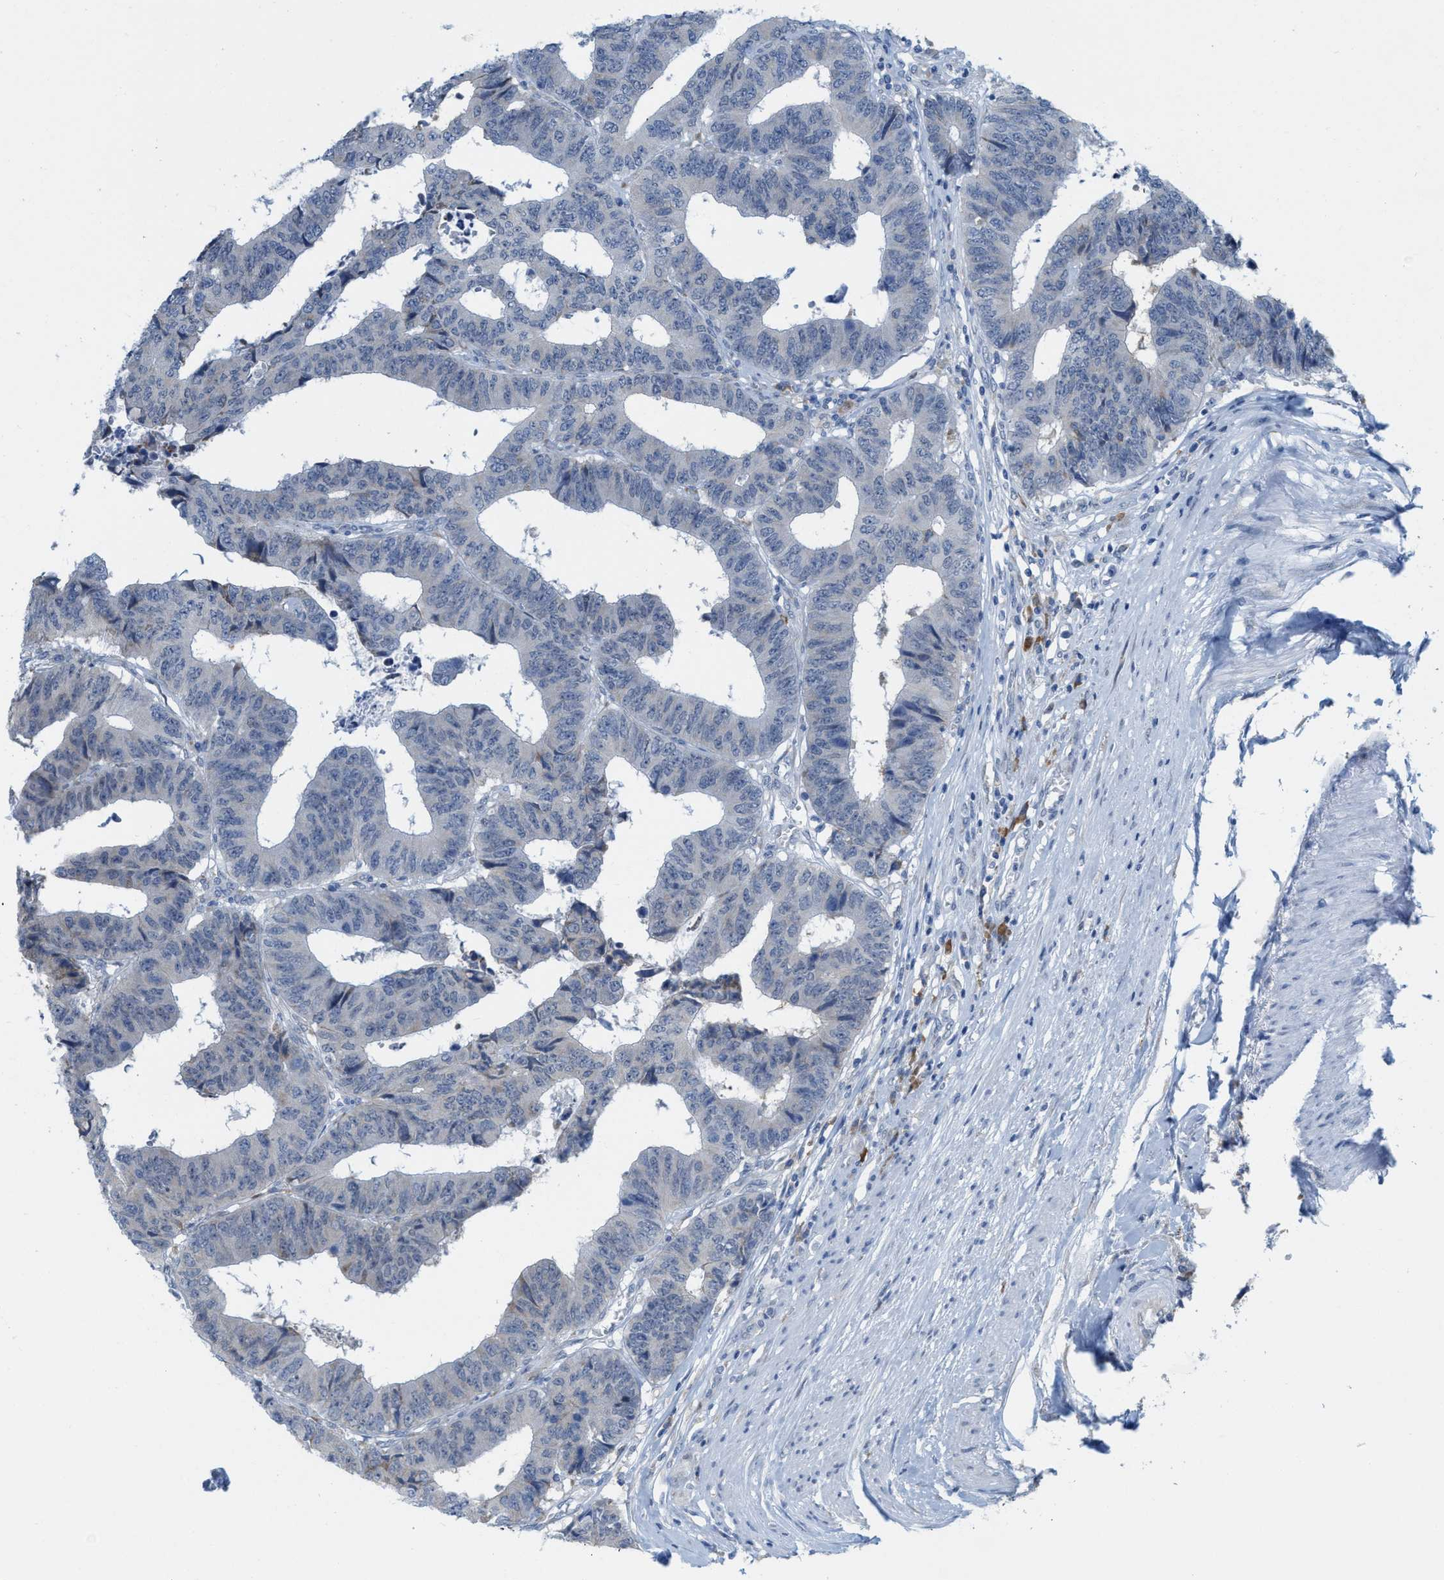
{"staining": {"intensity": "negative", "quantity": "none", "location": "none"}, "tissue": "colorectal cancer", "cell_type": "Tumor cells", "image_type": "cancer", "snomed": [{"axis": "morphology", "description": "Adenocarcinoma, NOS"}, {"axis": "topography", "description": "Rectum"}], "caption": "There is no significant expression in tumor cells of colorectal adenocarcinoma.", "gene": "KIFC3", "patient": {"sex": "male", "age": 84}}